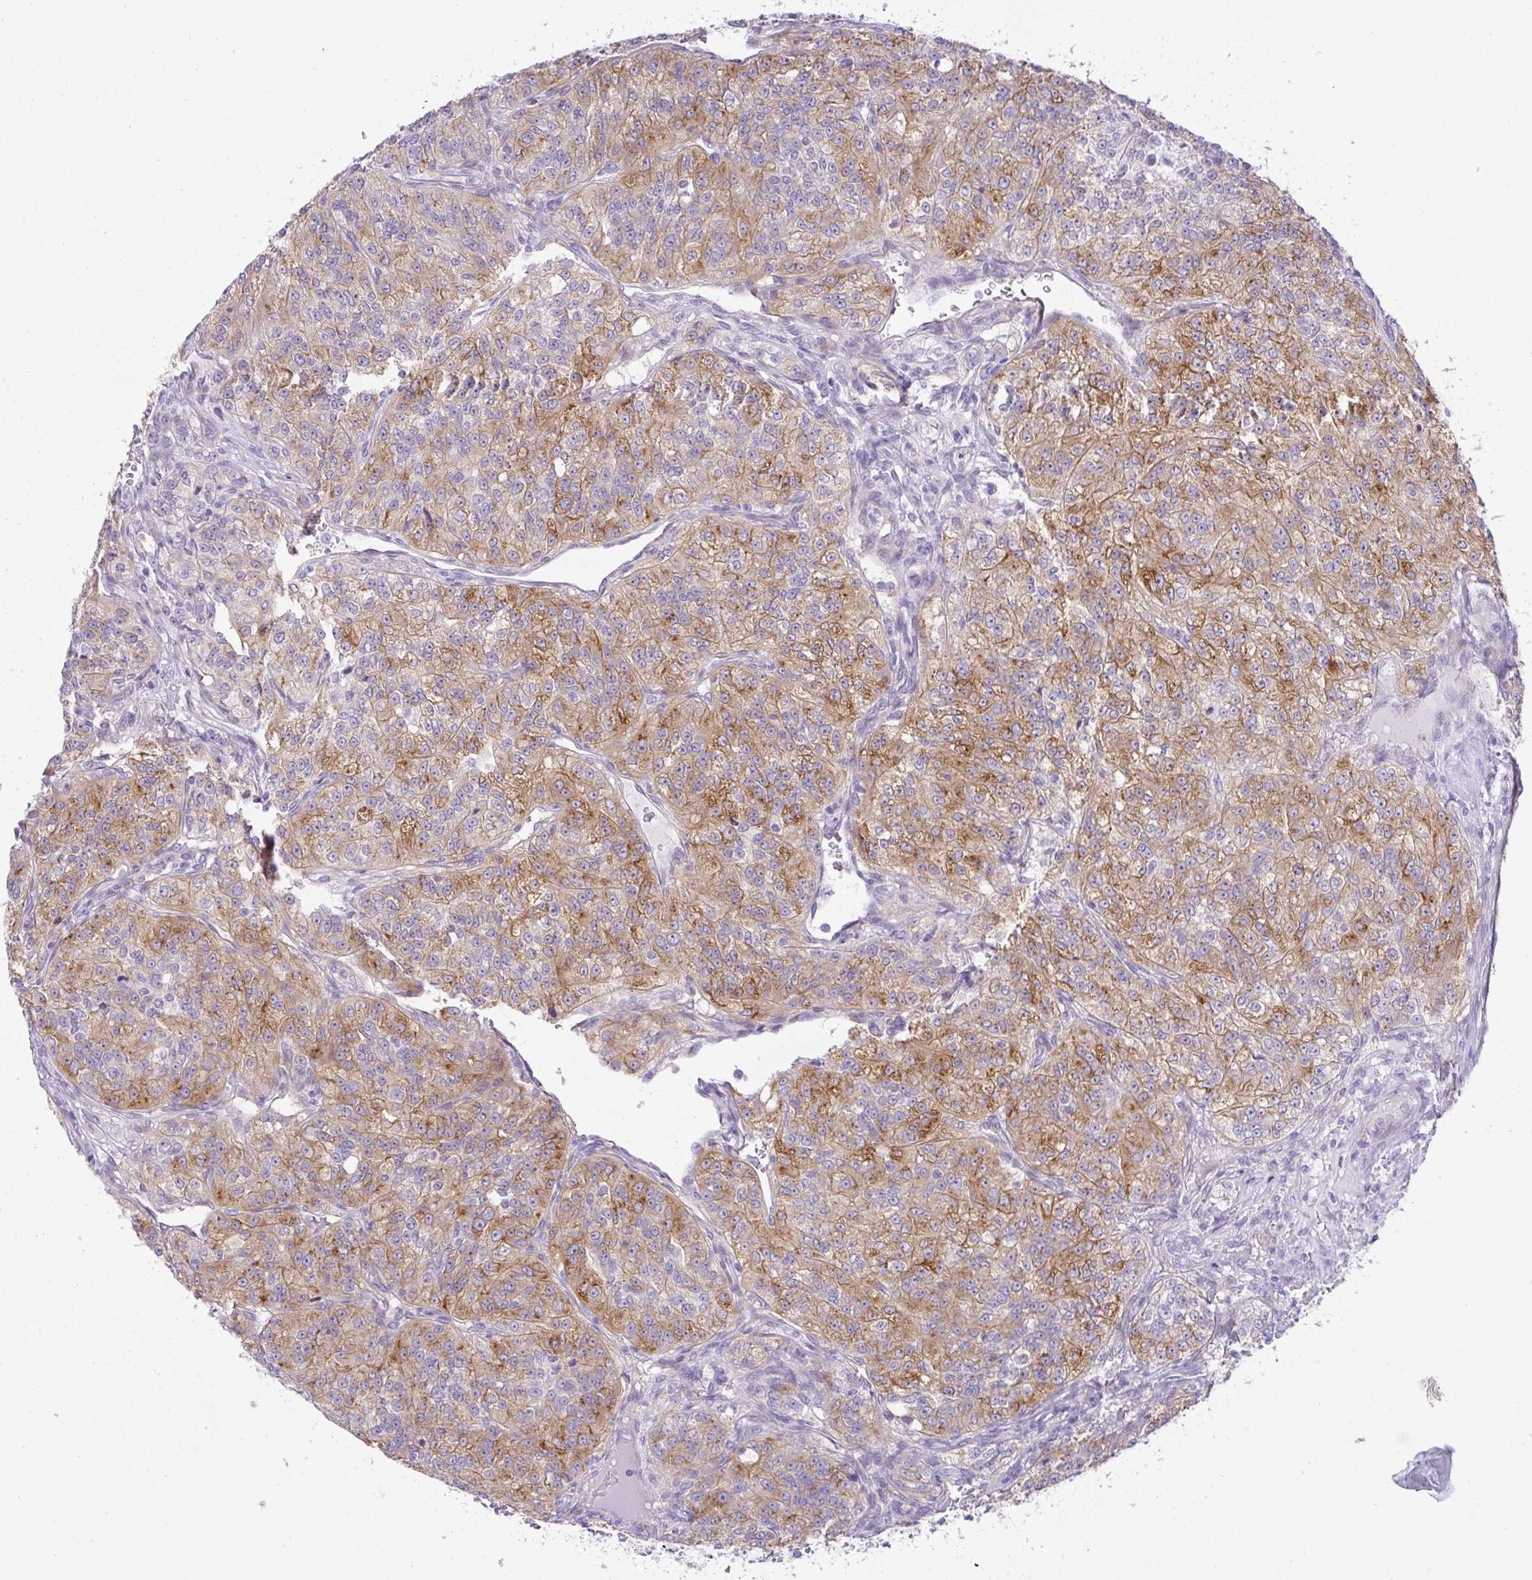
{"staining": {"intensity": "moderate", "quantity": ">75%", "location": "cytoplasmic/membranous"}, "tissue": "renal cancer", "cell_type": "Tumor cells", "image_type": "cancer", "snomed": [{"axis": "morphology", "description": "Adenocarcinoma, NOS"}, {"axis": "topography", "description": "Kidney"}], "caption": "Renal cancer stained with a protein marker reveals moderate staining in tumor cells.", "gene": "FAM177A1", "patient": {"sex": "female", "age": 63}}